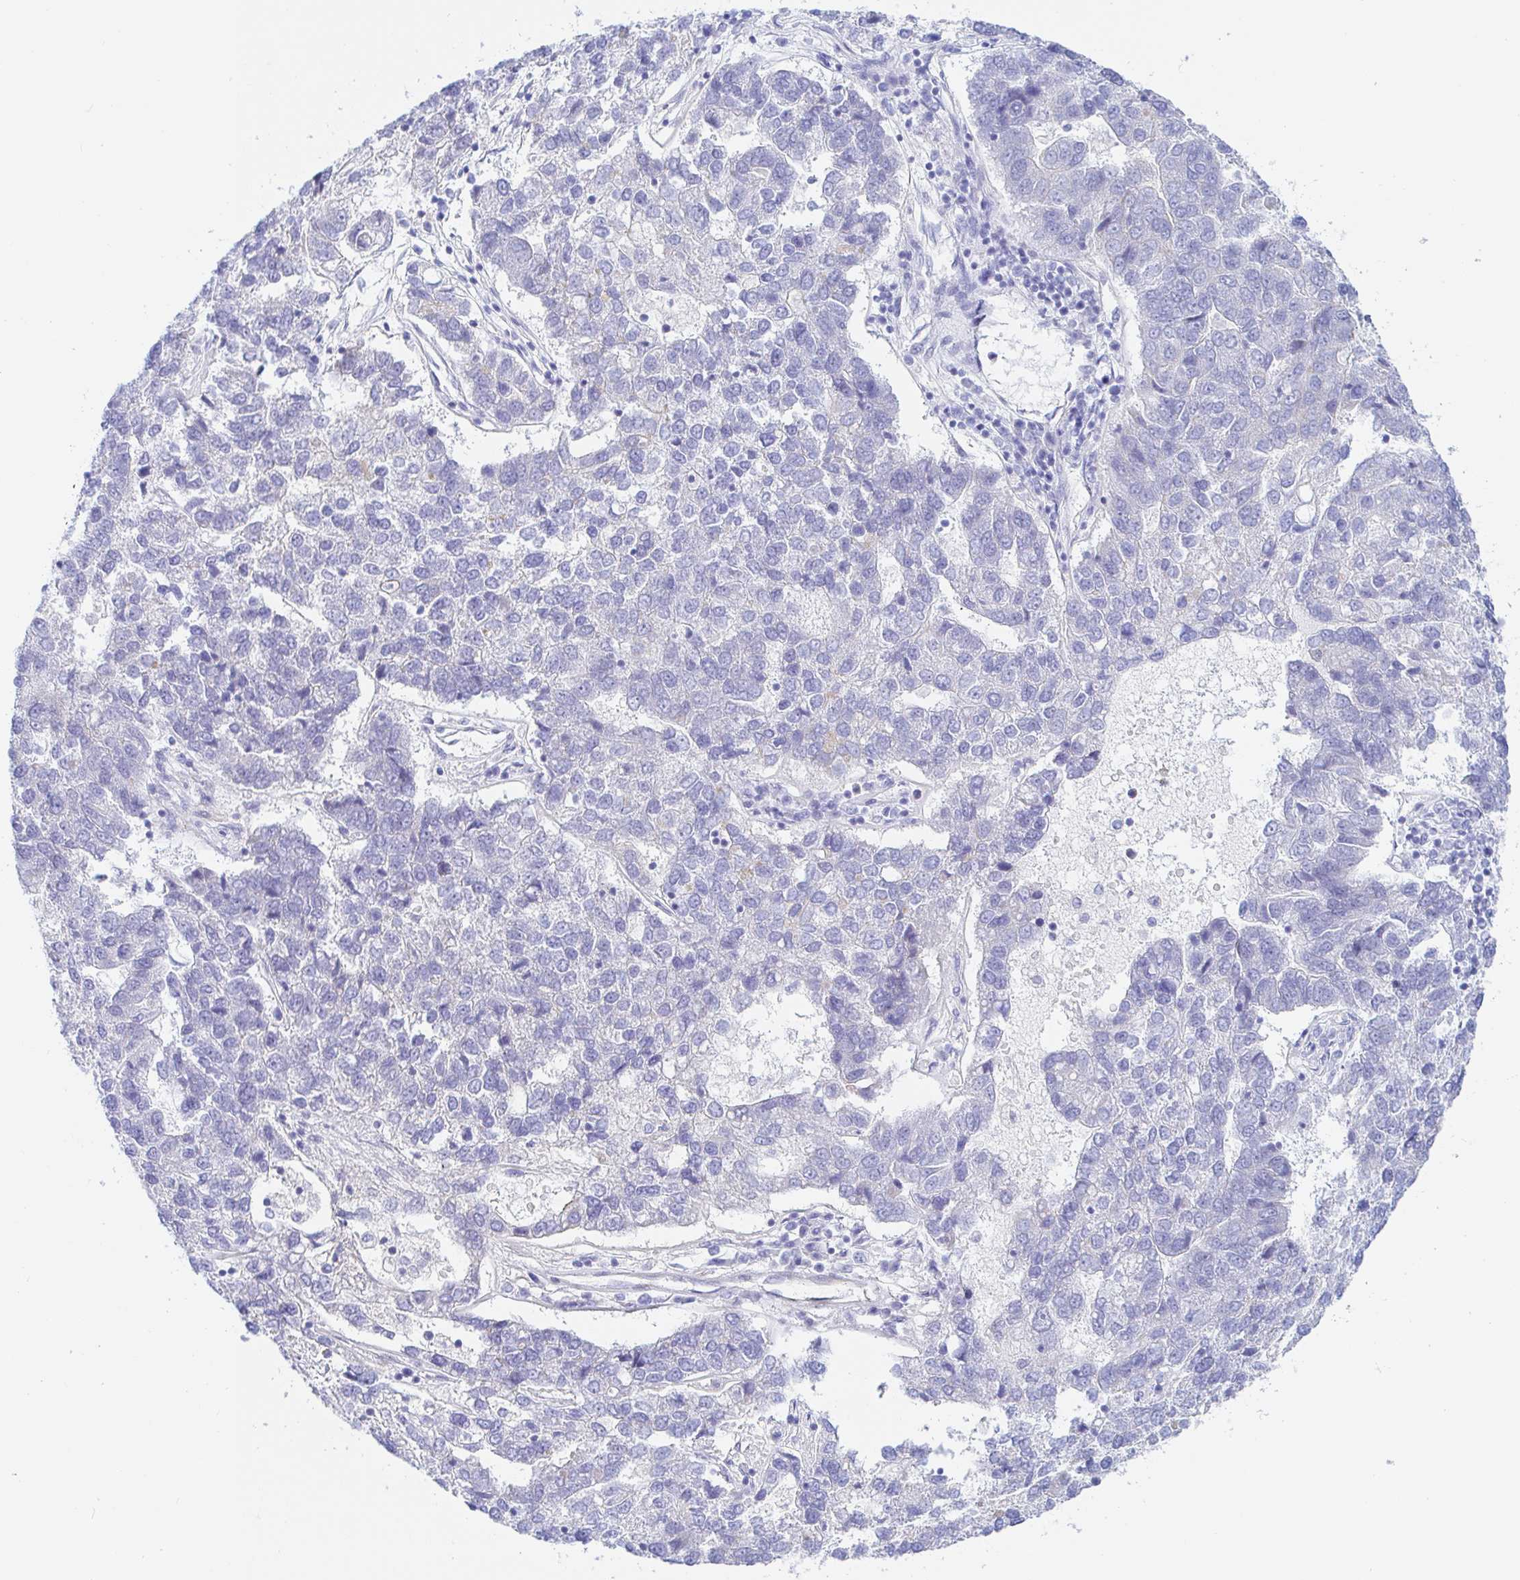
{"staining": {"intensity": "negative", "quantity": "none", "location": "none"}, "tissue": "pancreatic cancer", "cell_type": "Tumor cells", "image_type": "cancer", "snomed": [{"axis": "morphology", "description": "Adenocarcinoma, NOS"}, {"axis": "topography", "description": "Pancreas"}], "caption": "The immunohistochemistry image has no significant staining in tumor cells of adenocarcinoma (pancreatic) tissue.", "gene": "ARL4D", "patient": {"sex": "female", "age": 61}}